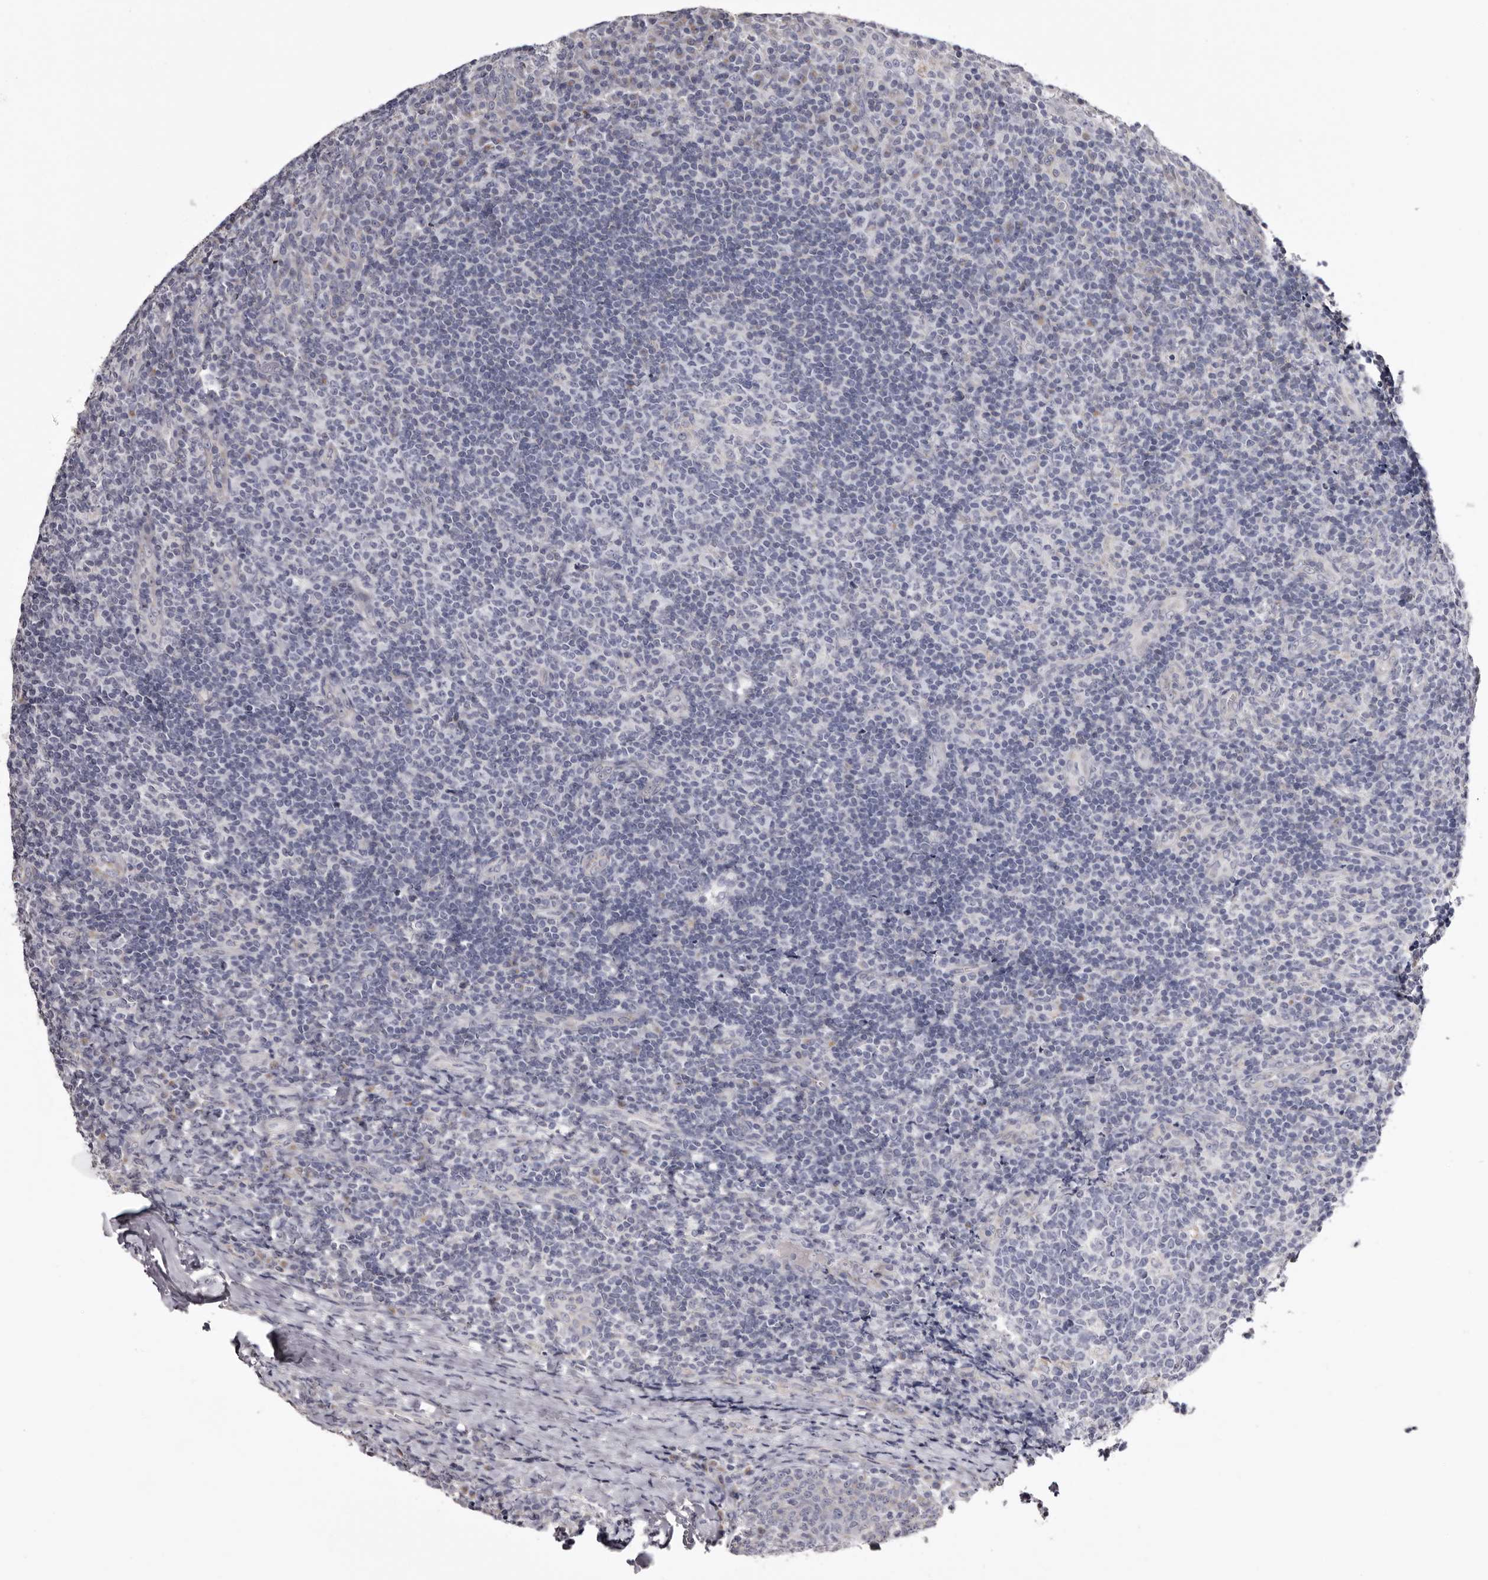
{"staining": {"intensity": "negative", "quantity": "none", "location": "none"}, "tissue": "tonsil", "cell_type": "Germinal center cells", "image_type": "normal", "snomed": [{"axis": "morphology", "description": "Normal tissue, NOS"}, {"axis": "topography", "description": "Tonsil"}], "caption": "Tonsil stained for a protein using immunohistochemistry (IHC) exhibits no positivity germinal center cells.", "gene": "CASQ1", "patient": {"sex": "female", "age": 19}}